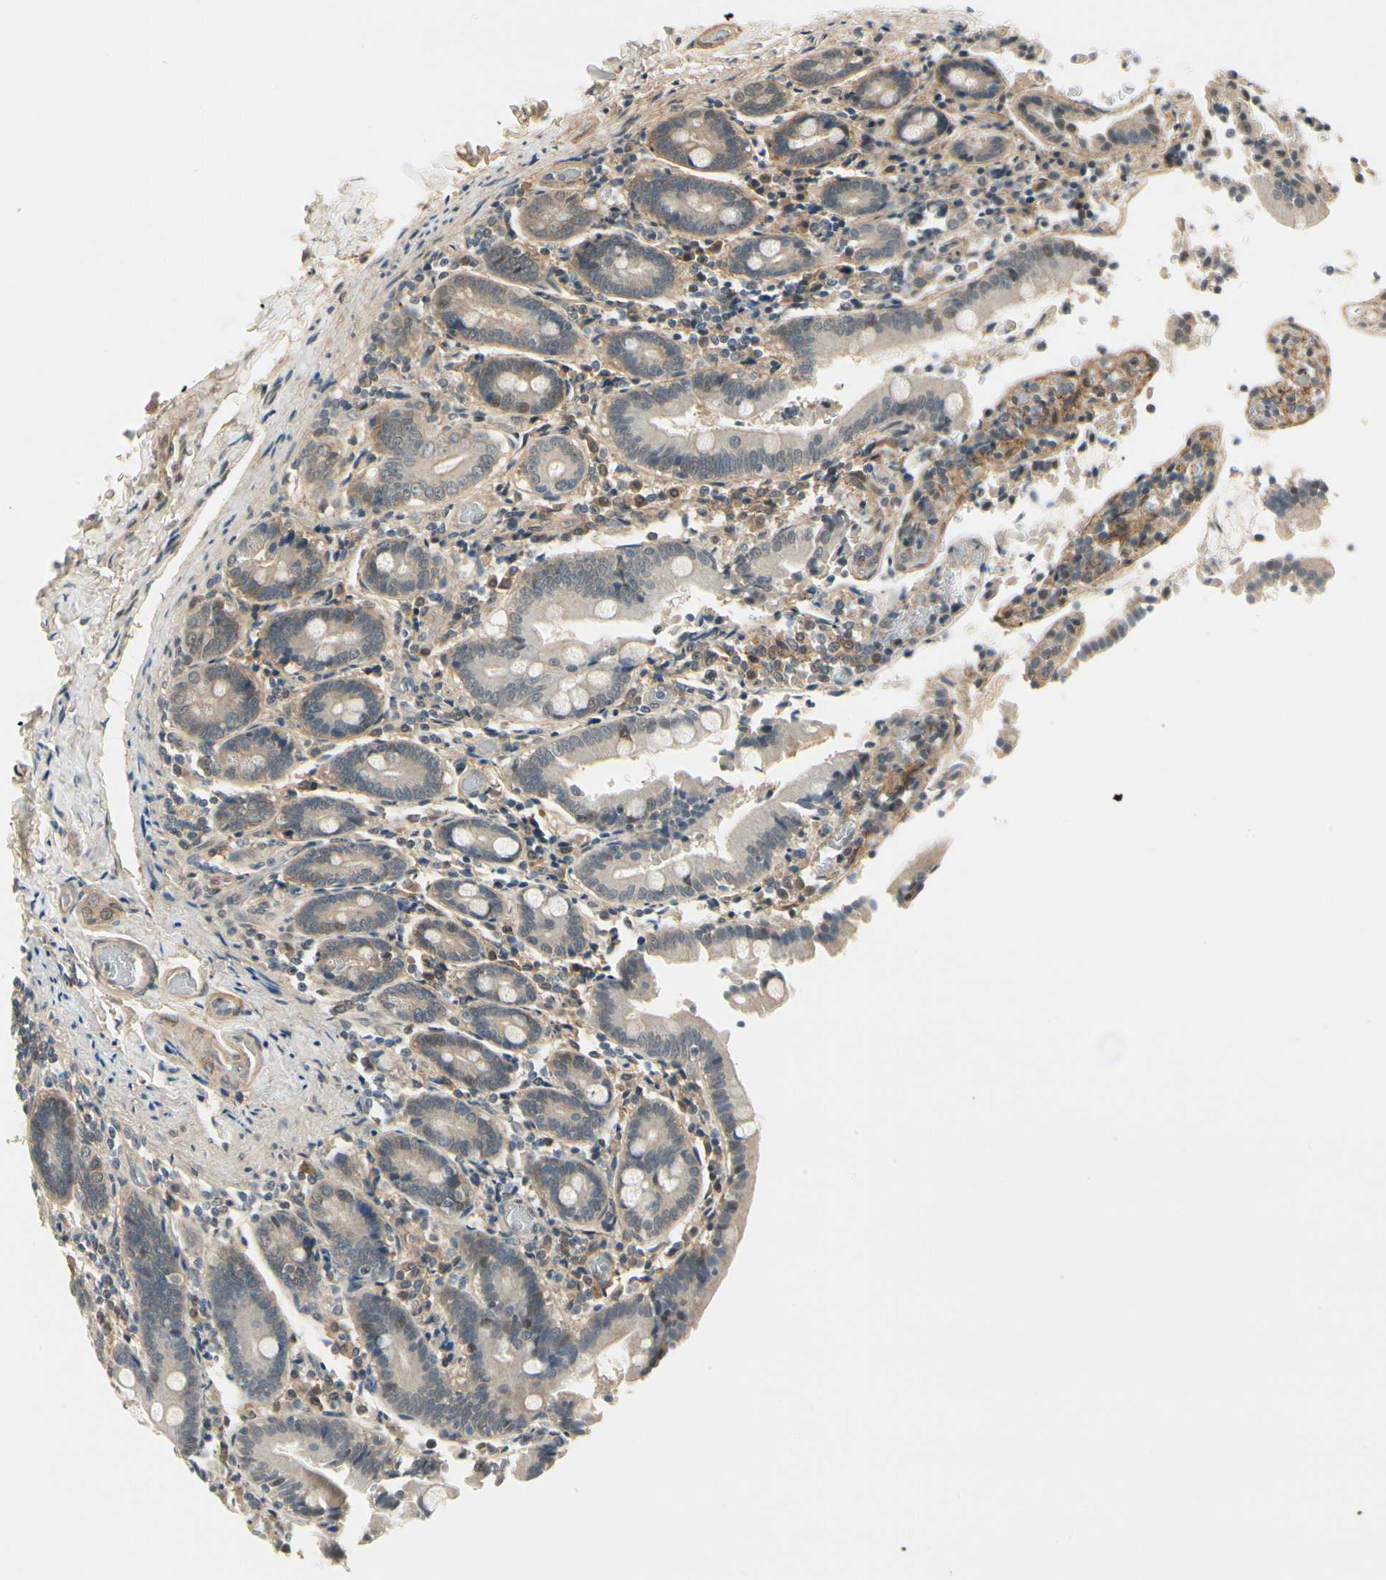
{"staining": {"intensity": "weak", "quantity": "25%-75%", "location": "cytoplasmic/membranous,nuclear"}, "tissue": "duodenum", "cell_type": "Glandular cells", "image_type": "normal", "snomed": [{"axis": "morphology", "description": "Normal tissue, NOS"}, {"axis": "topography", "description": "Duodenum"}], "caption": "This is a photomicrograph of immunohistochemistry staining of normal duodenum, which shows weak staining in the cytoplasmic/membranous,nuclear of glandular cells.", "gene": "EPHB3", "patient": {"sex": "female", "age": 53}}